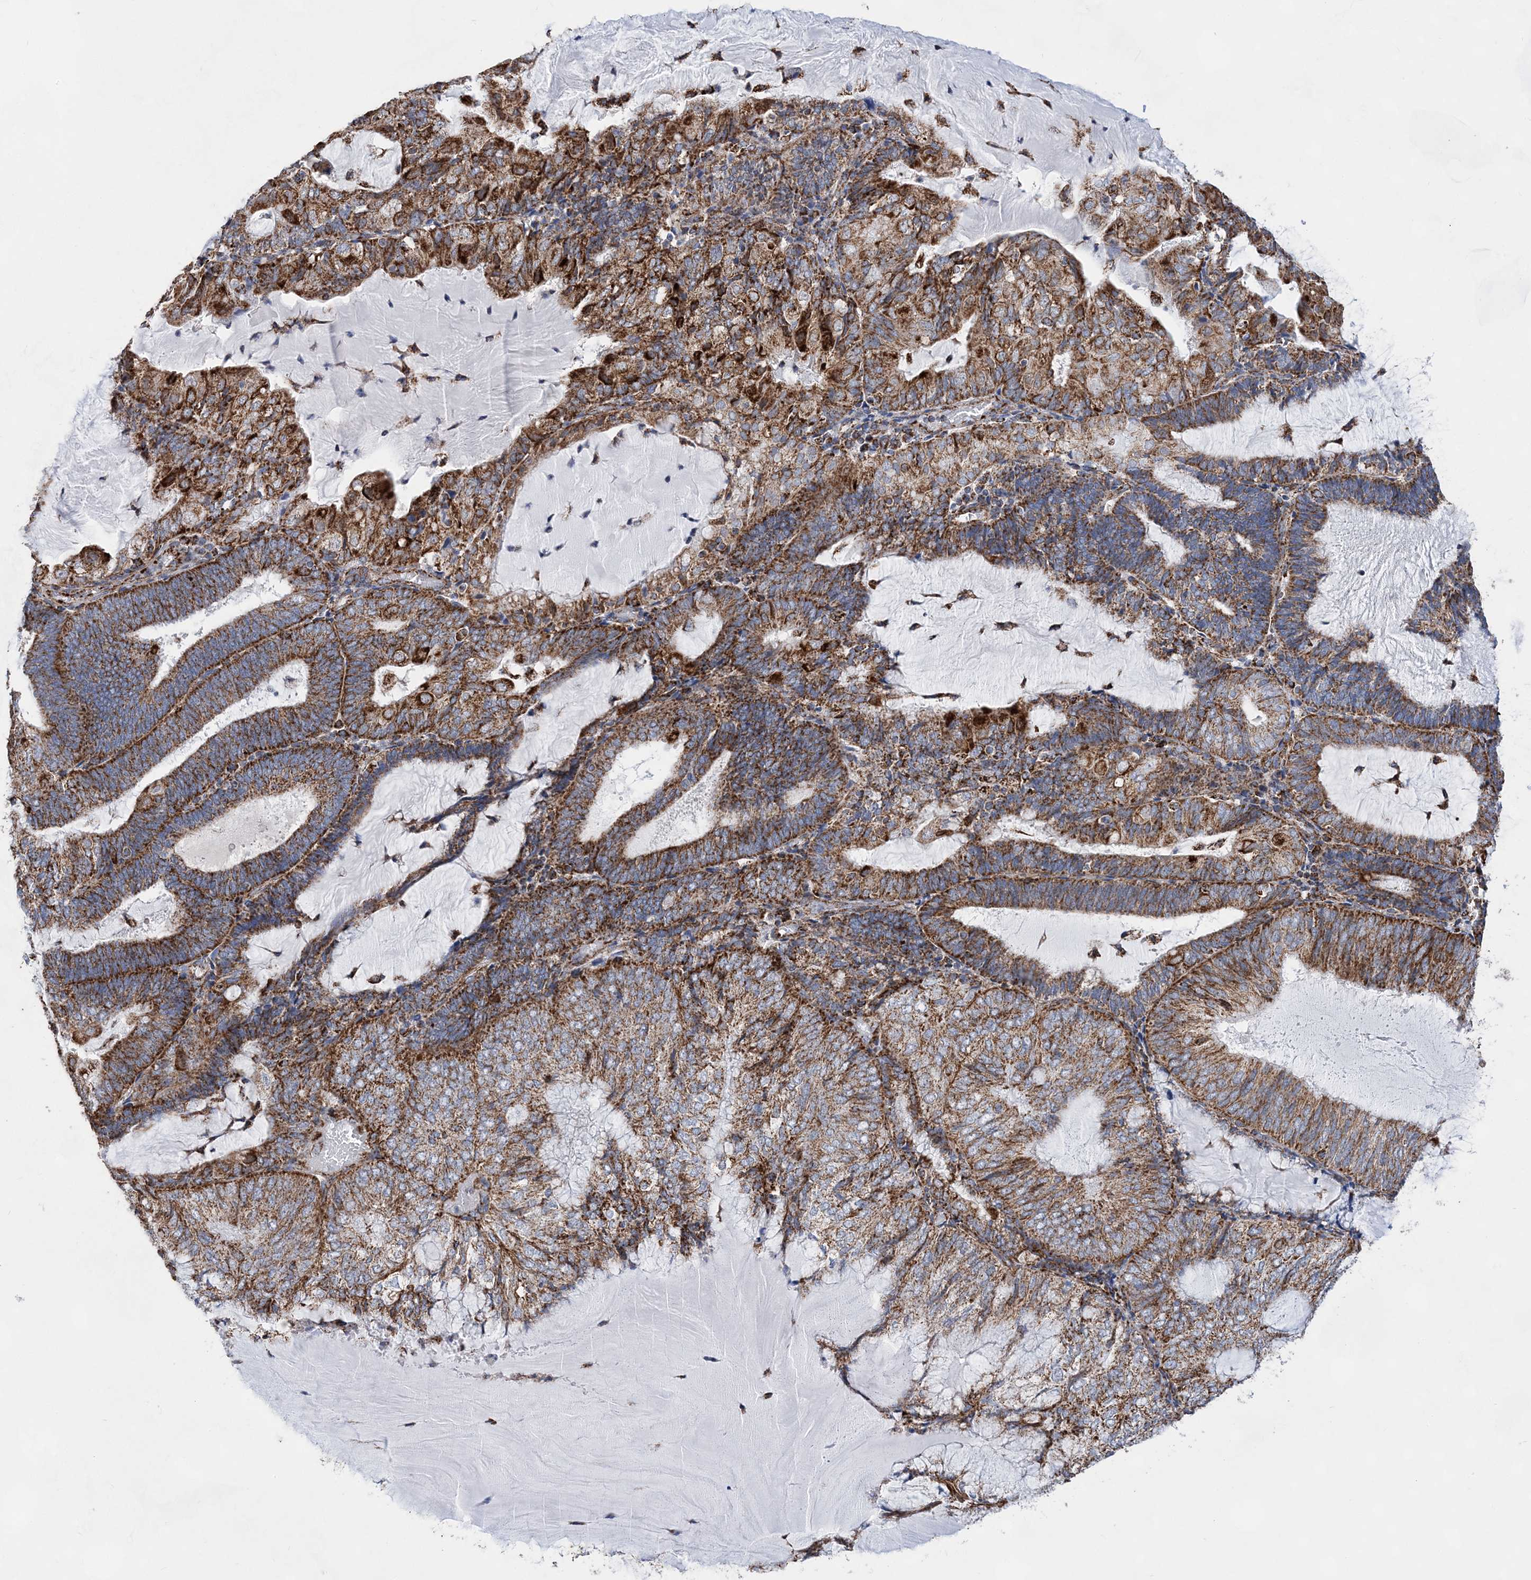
{"staining": {"intensity": "strong", "quantity": ">75%", "location": "cytoplasmic/membranous"}, "tissue": "endometrial cancer", "cell_type": "Tumor cells", "image_type": "cancer", "snomed": [{"axis": "morphology", "description": "Adenocarcinoma, NOS"}, {"axis": "topography", "description": "Endometrium"}], "caption": "Endometrial cancer (adenocarcinoma) stained with a protein marker exhibits strong staining in tumor cells.", "gene": "ACOT9", "patient": {"sex": "female", "age": 81}}